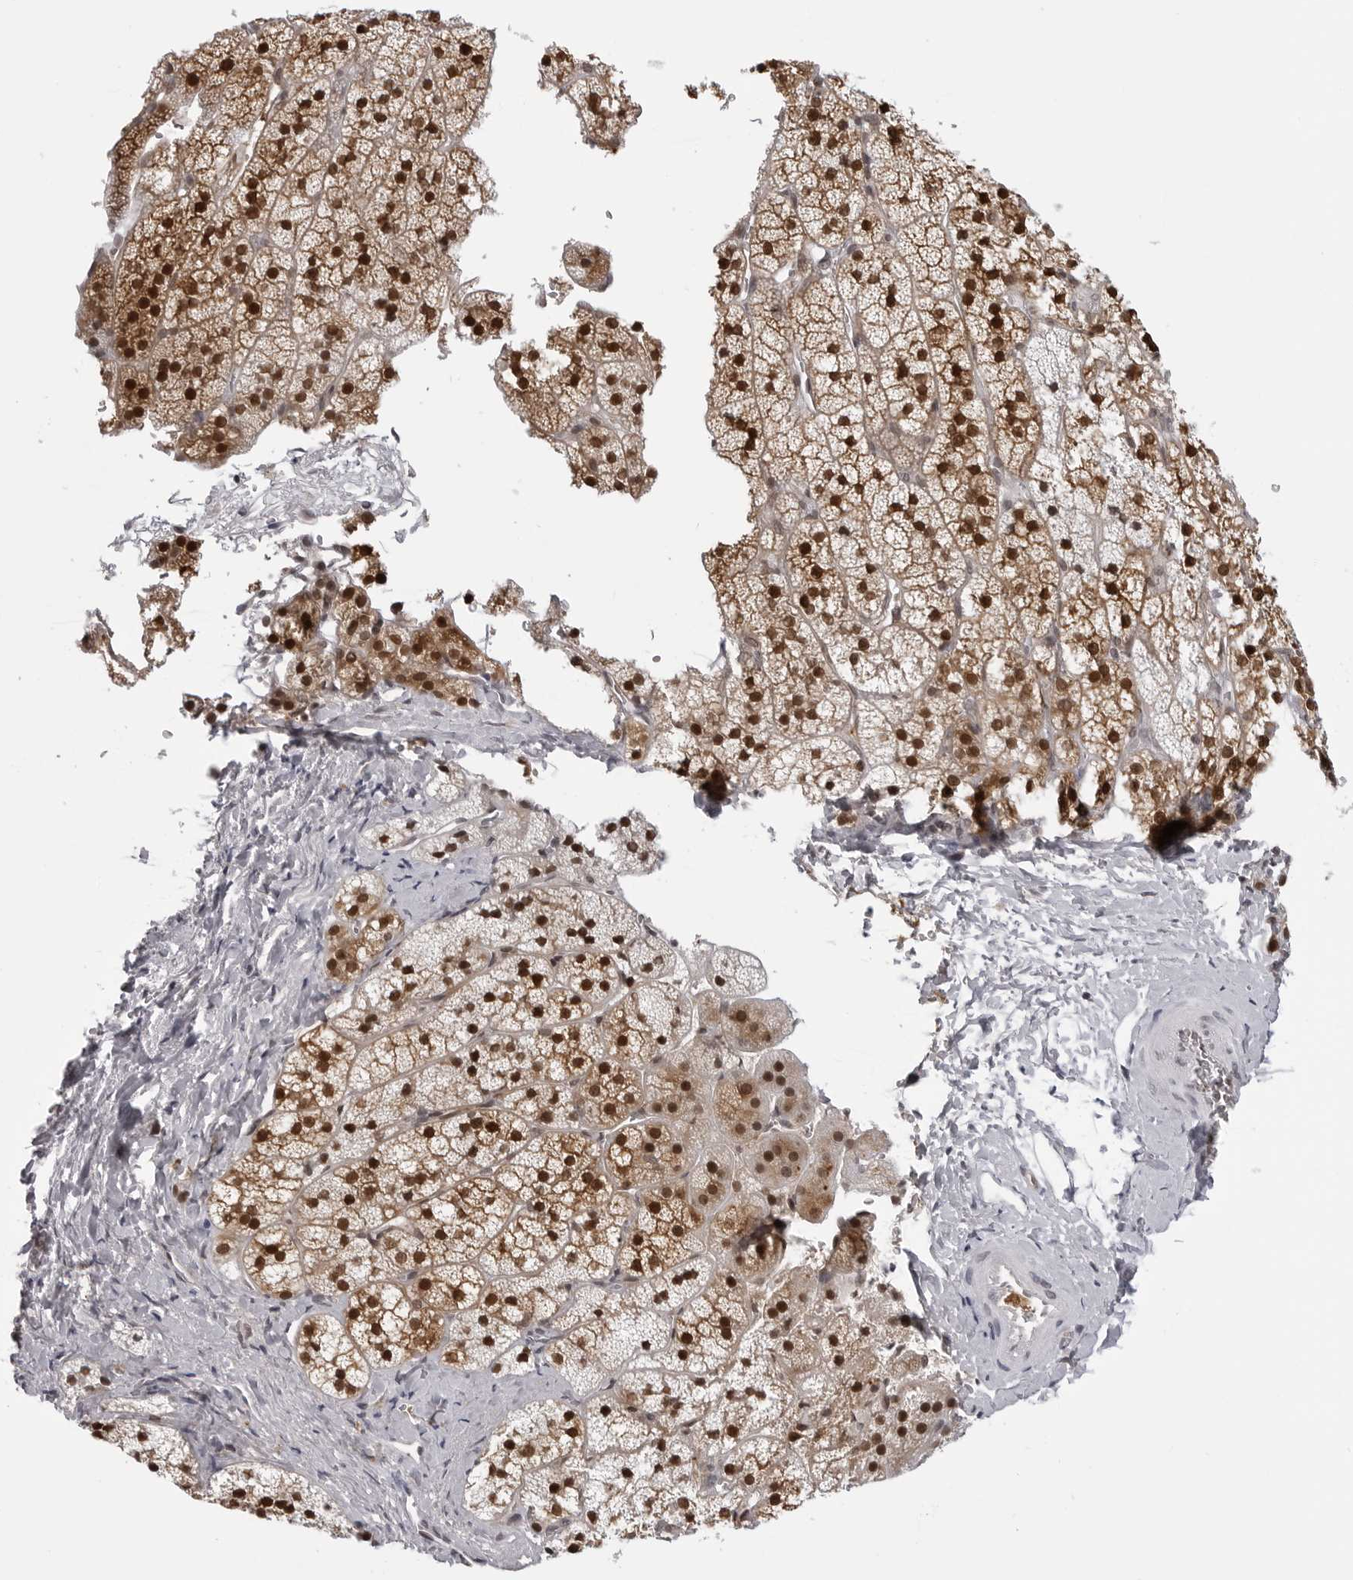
{"staining": {"intensity": "strong", "quantity": ">75%", "location": "cytoplasmic/membranous,nuclear"}, "tissue": "adrenal gland", "cell_type": "Glandular cells", "image_type": "normal", "snomed": [{"axis": "morphology", "description": "Normal tissue, NOS"}, {"axis": "topography", "description": "Adrenal gland"}], "caption": "An immunohistochemistry (IHC) photomicrograph of benign tissue is shown. Protein staining in brown highlights strong cytoplasmic/membranous,nuclear positivity in adrenal gland within glandular cells. Nuclei are stained in blue.", "gene": "PHF3", "patient": {"sex": "female", "age": 44}}